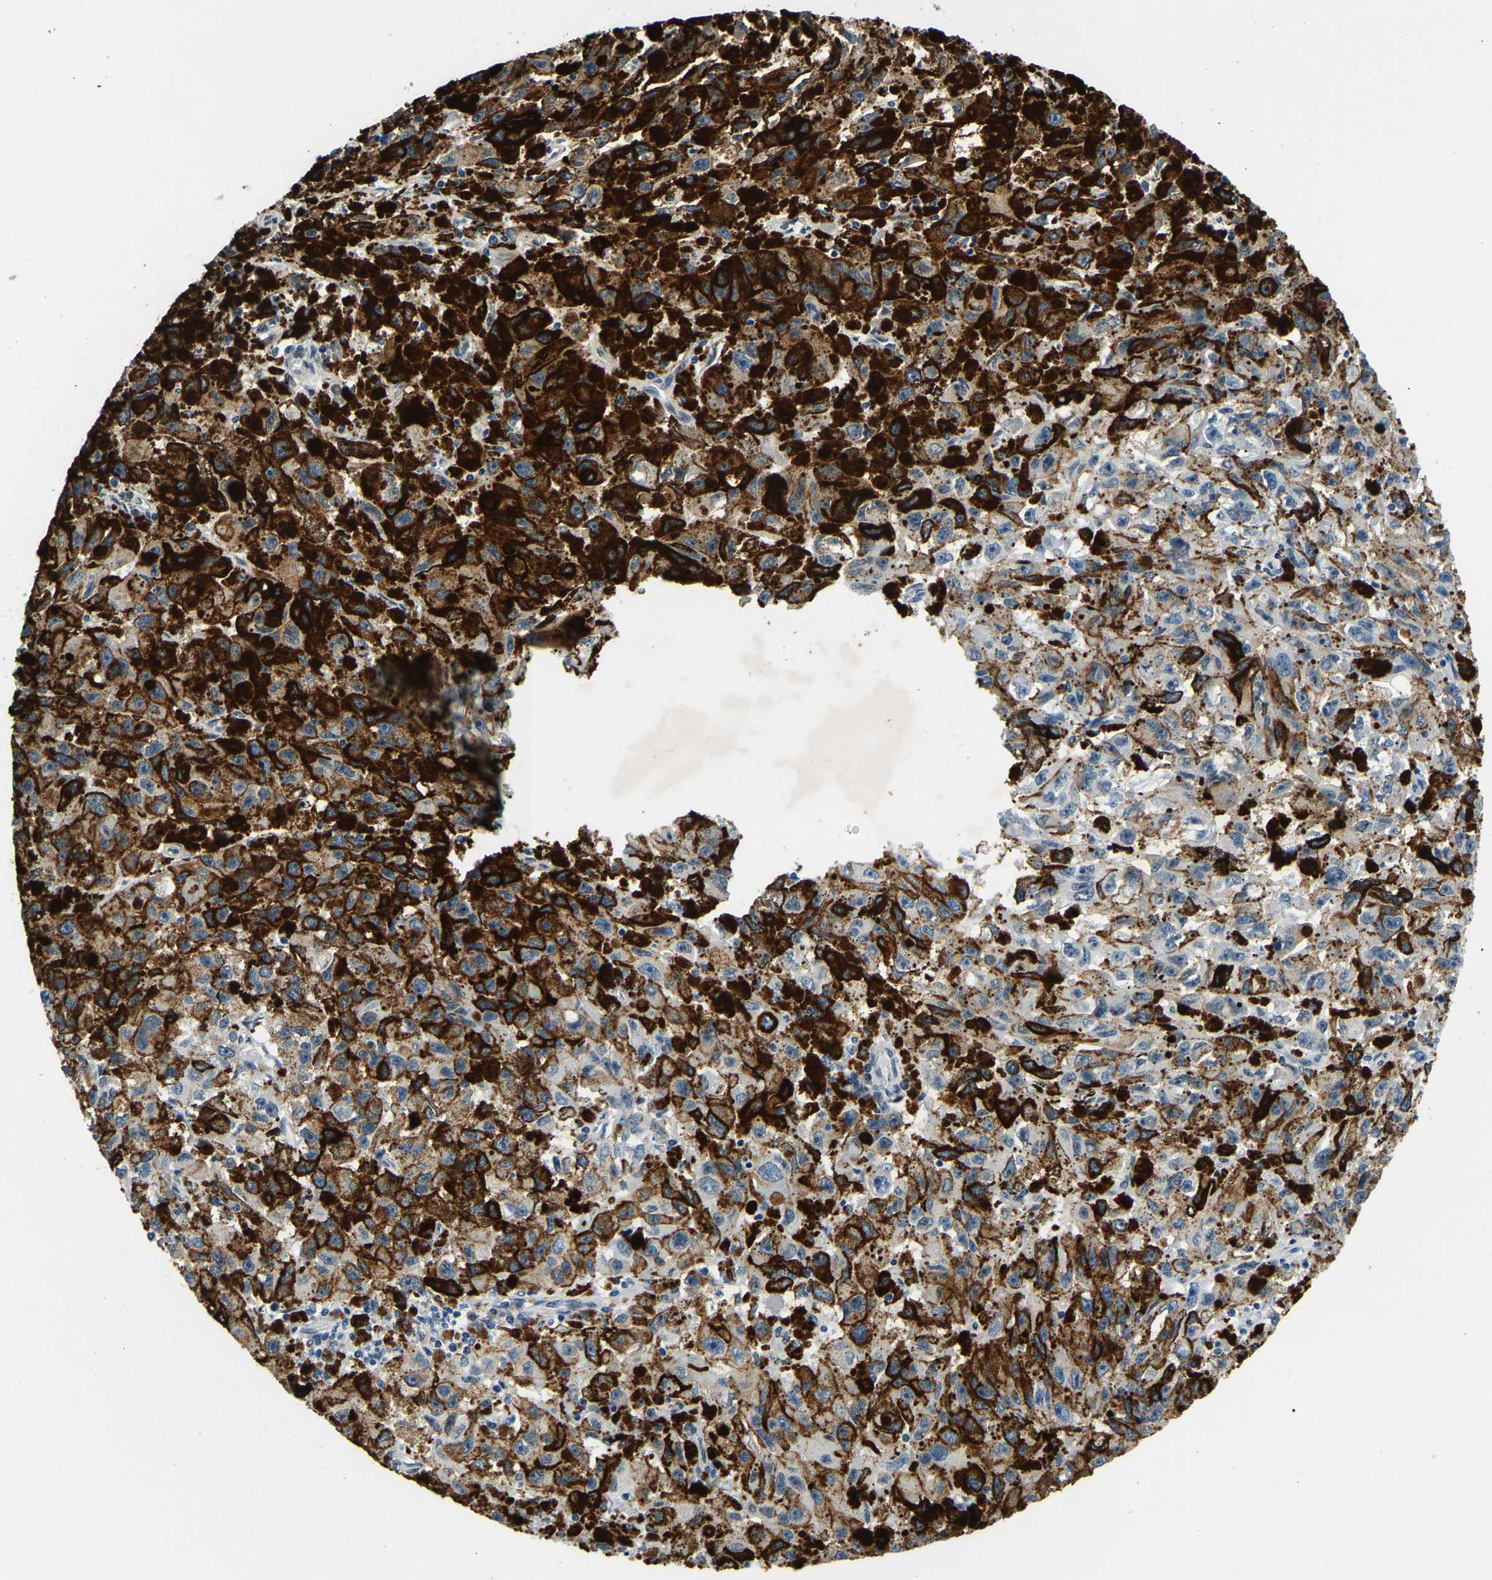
{"staining": {"intensity": "negative", "quantity": "none", "location": "none"}, "tissue": "melanoma", "cell_type": "Tumor cells", "image_type": "cancer", "snomed": [{"axis": "morphology", "description": "Malignant melanoma, NOS"}, {"axis": "topography", "description": "Skin"}], "caption": "This micrograph is of malignant melanoma stained with immunohistochemistry to label a protein in brown with the nuclei are counter-stained blue. There is no positivity in tumor cells. (DAB (3,3'-diaminobenzidine) immunohistochemistry (IHC) visualized using brightfield microscopy, high magnification).", "gene": "RANBP2", "patient": {"sex": "female", "age": 104}}